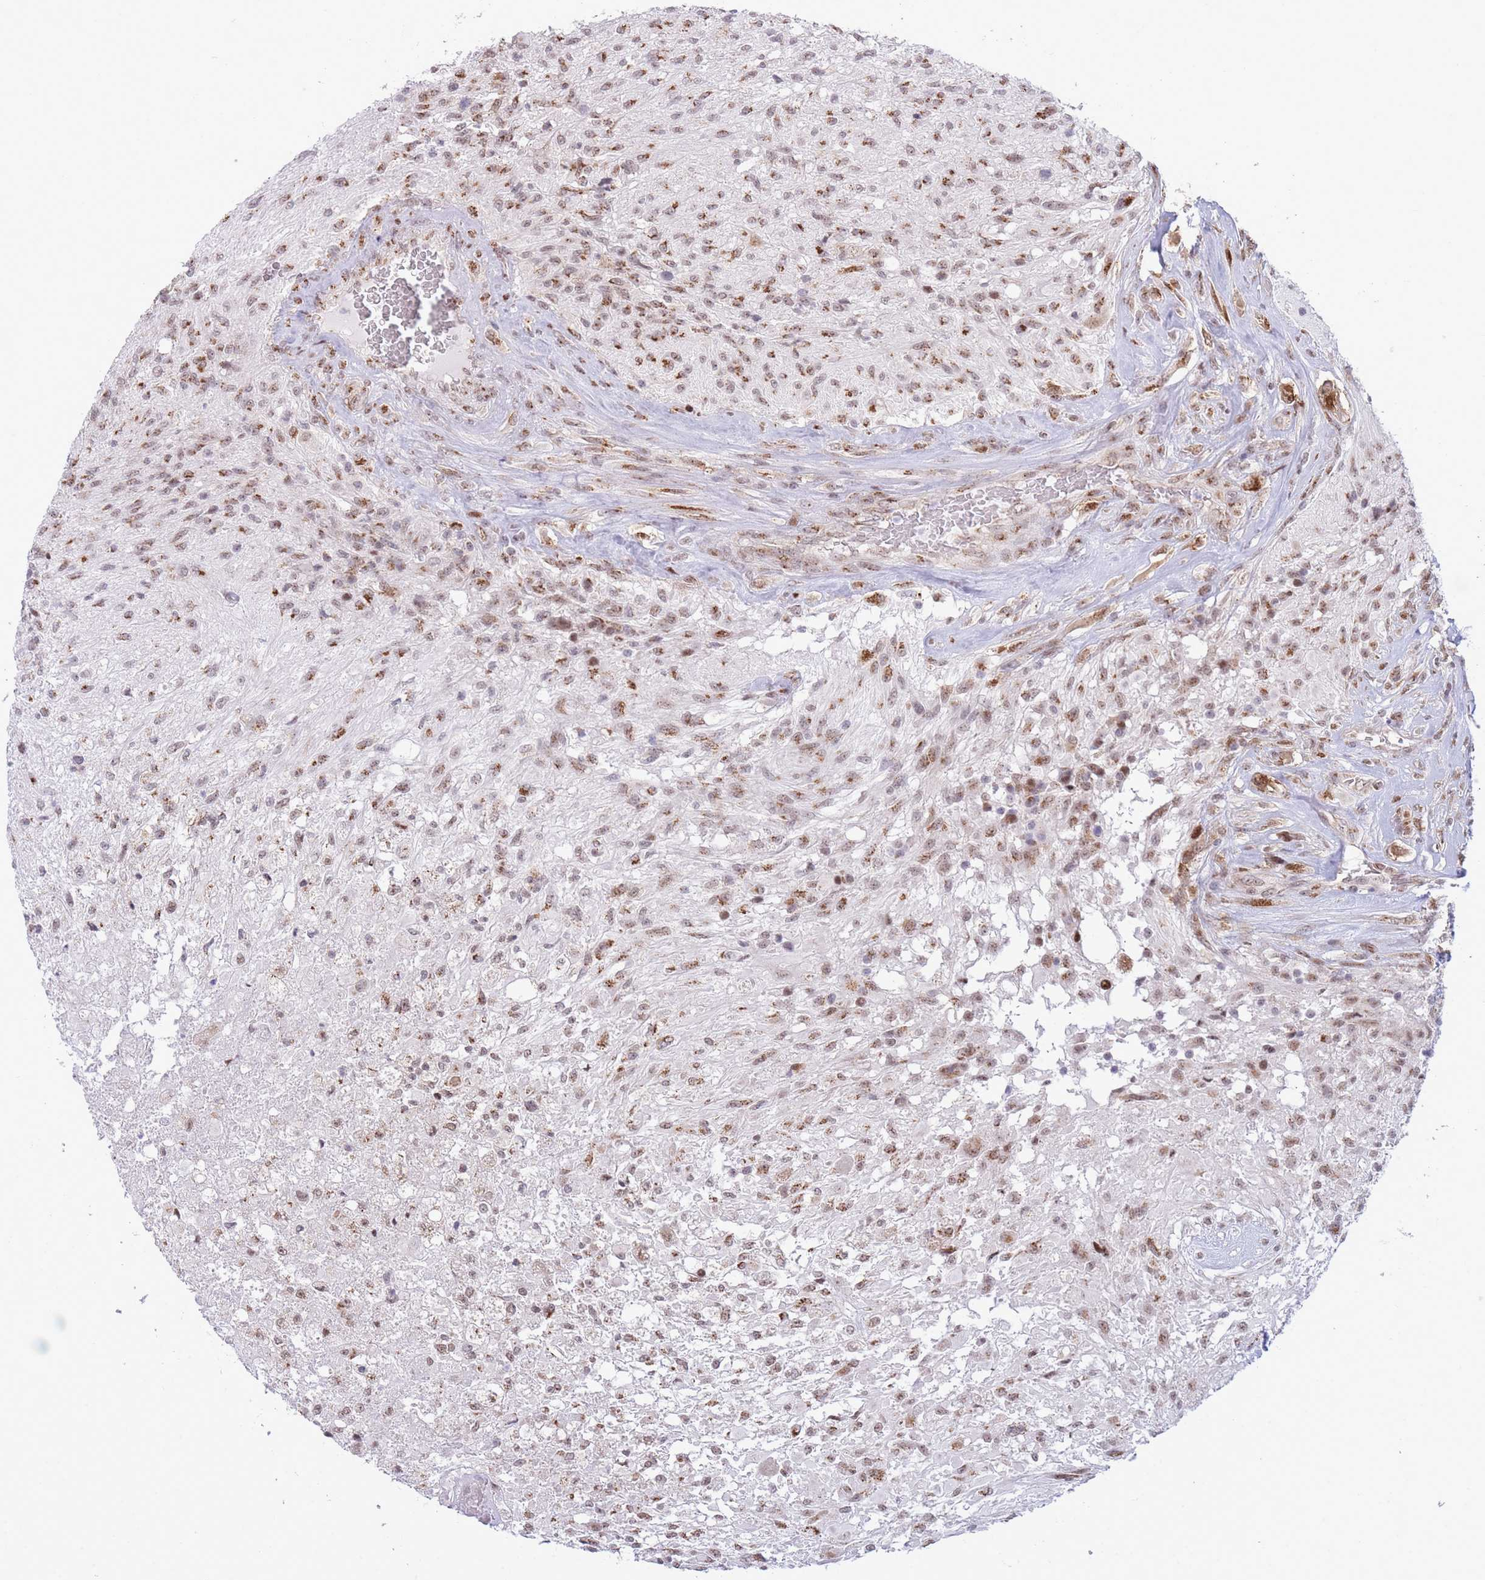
{"staining": {"intensity": "moderate", "quantity": ">75%", "location": "cytoplasmic/membranous,nuclear"}, "tissue": "glioma", "cell_type": "Tumor cells", "image_type": "cancer", "snomed": [{"axis": "morphology", "description": "Glioma, malignant, High grade"}, {"axis": "topography", "description": "Brain"}], "caption": "Immunohistochemistry (IHC) photomicrograph of glioma stained for a protein (brown), which shows medium levels of moderate cytoplasmic/membranous and nuclear positivity in approximately >75% of tumor cells.", "gene": "INO80C", "patient": {"sex": "male", "age": 56}}